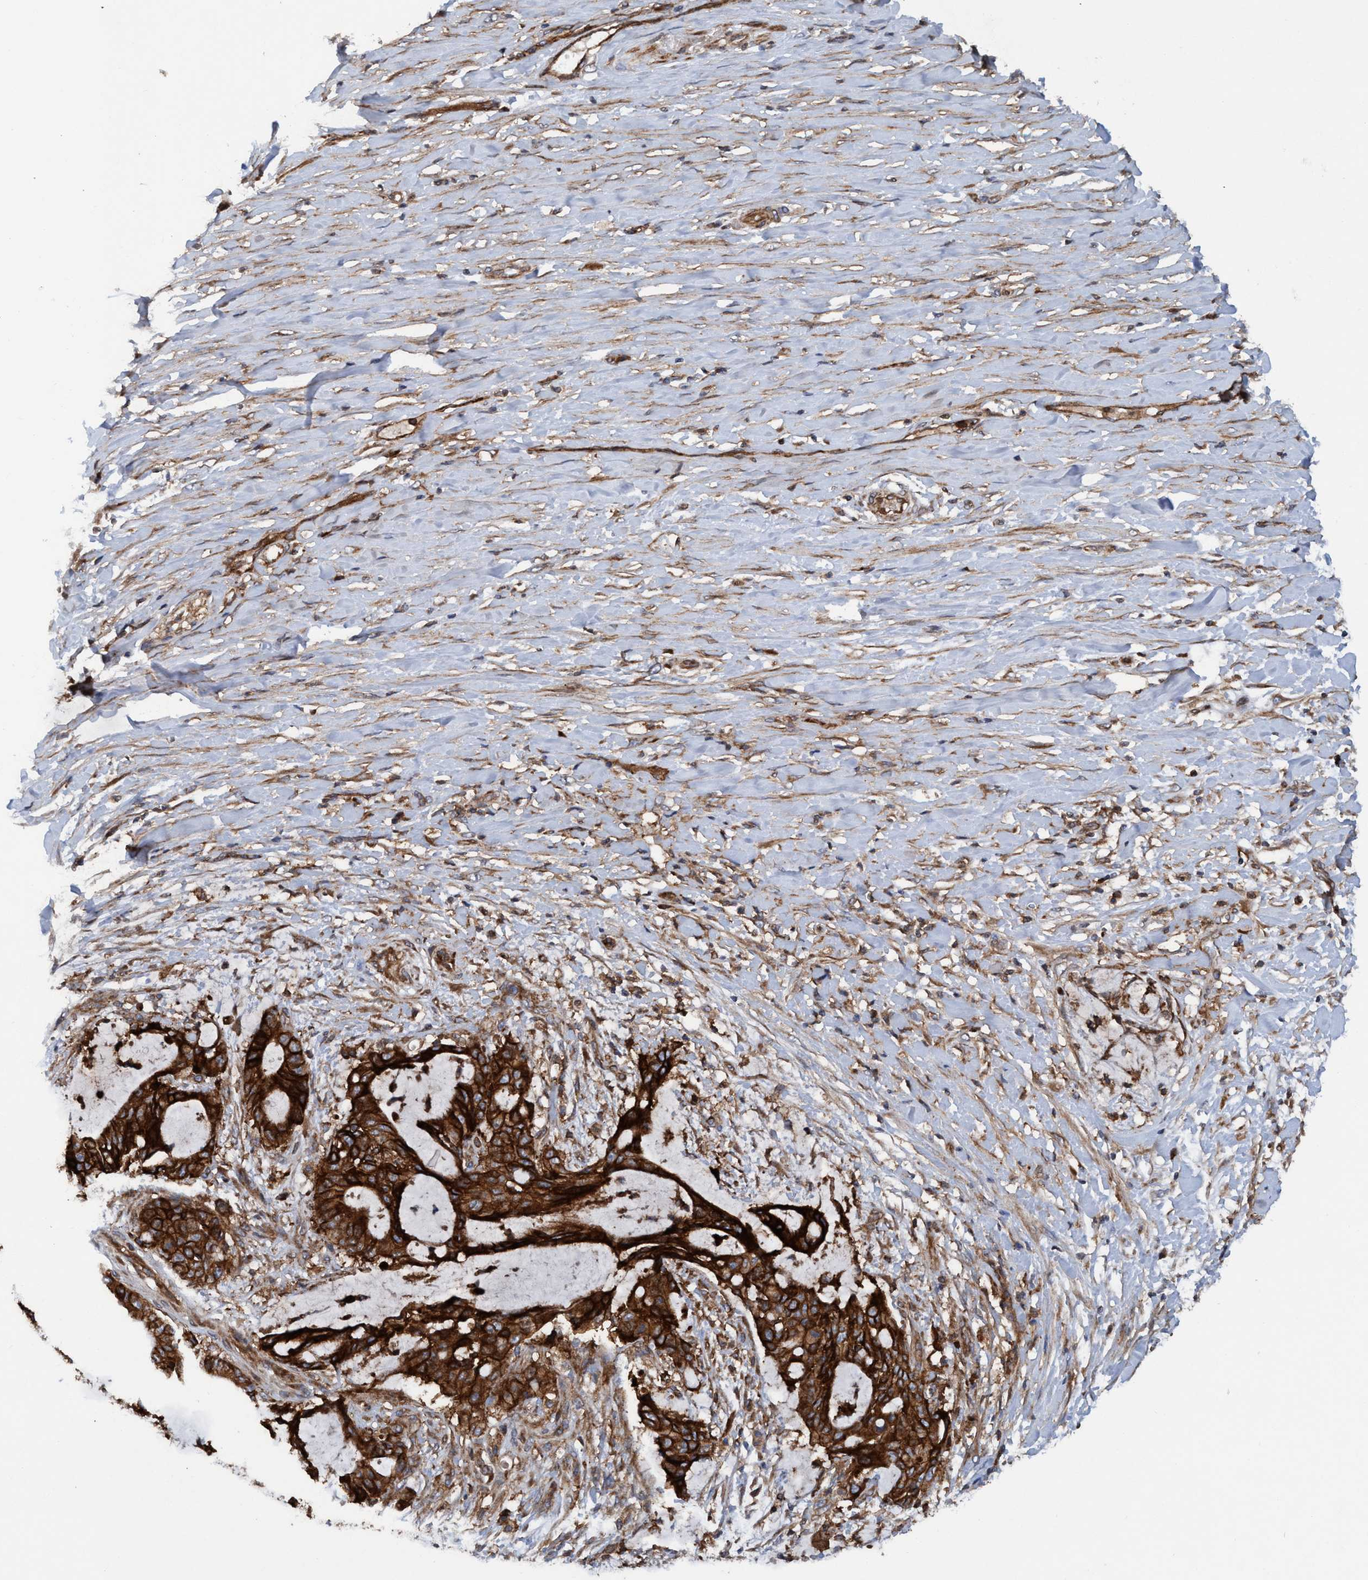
{"staining": {"intensity": "strong", "quantity": ">75%", "location": "cytoplasmic/membranous"}, "tissue": "liver cancer", "cell_type": "Tumor cells", "image_type": "cancer", "snomed": [{"axis": "morphology", "description": "Cholangiocarcinoma"}, {"axis": "topography", "description": "Liver"}], "caption": "Strong cytoplasmic/membranous positivity for a protein is present in approximately >75% of tumor cells of cholangiocarcinoma (liver) using IHC.", "gene": "SLC16A3", "patient": {"sex": "female", "age": 73}}